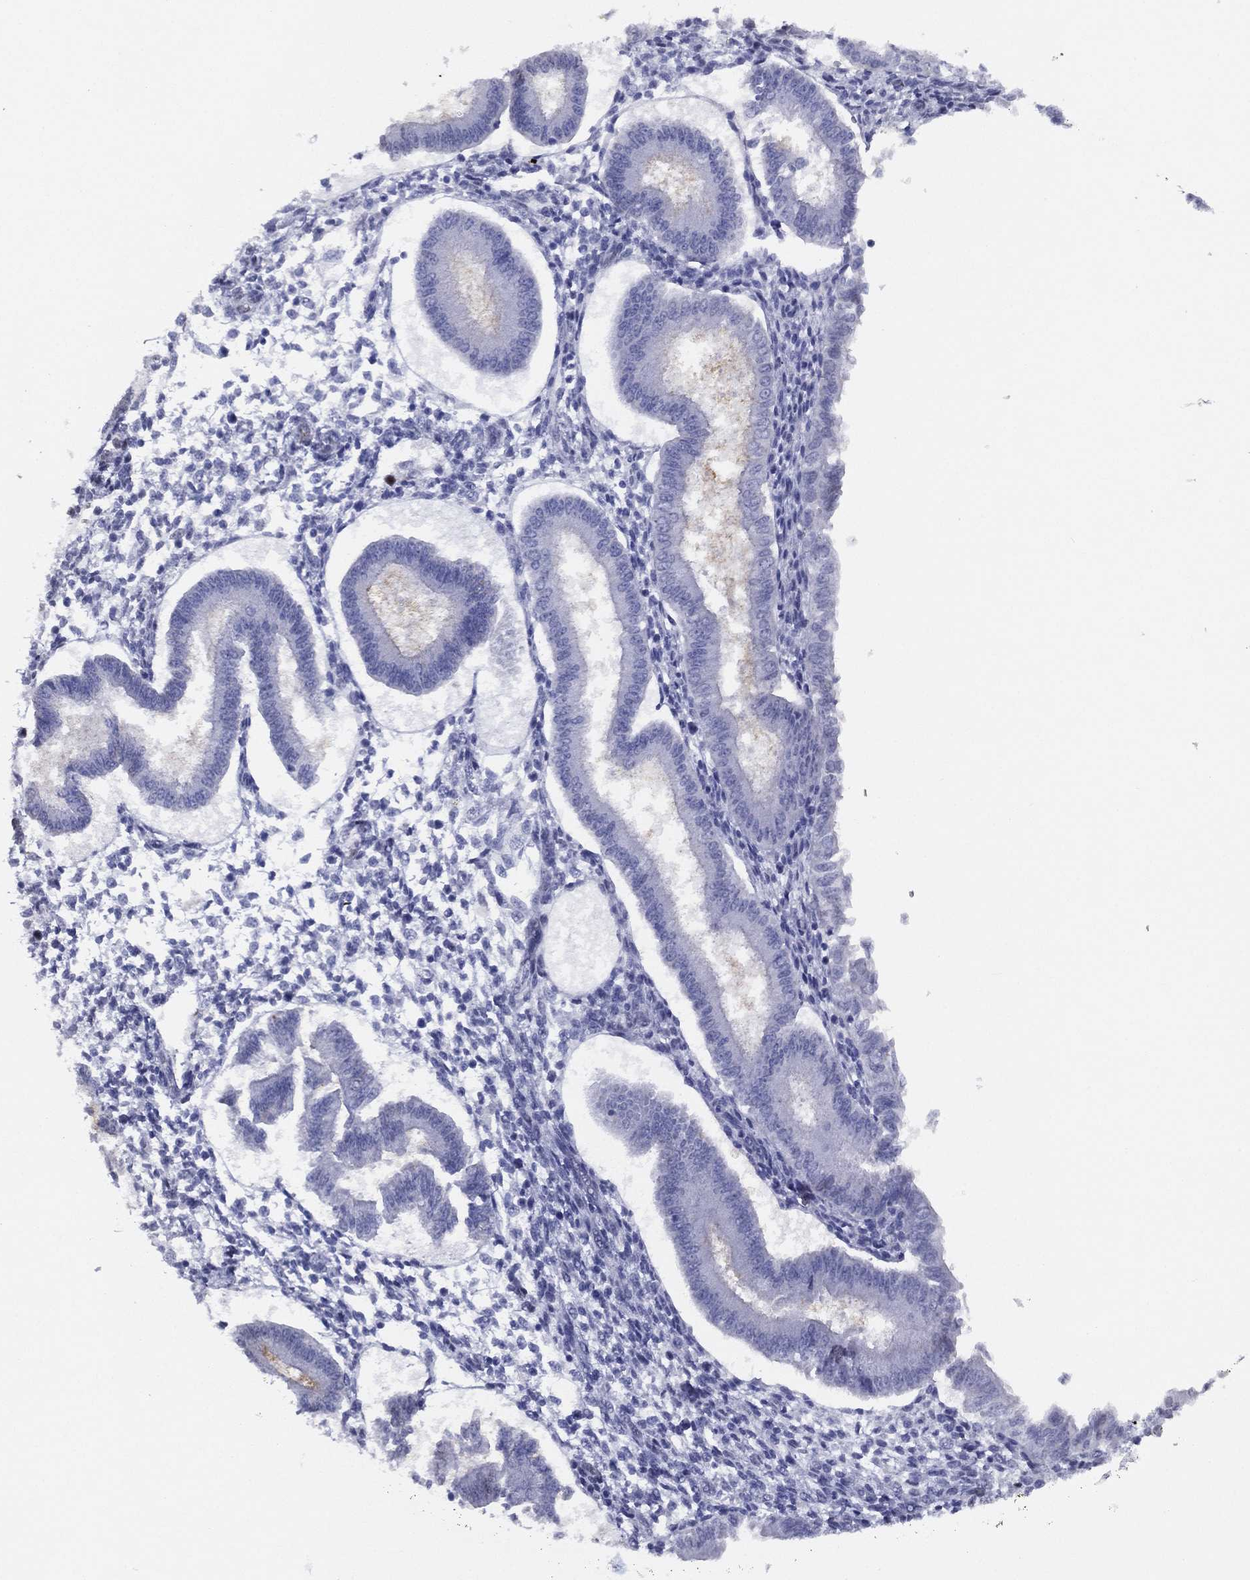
{"staining": {"intensity": "negative", "quantity": "none", "location": "none"}, "tissue": "endometrium", "cell_type": "Cells in endometrial stroma", "image_type": "normal", "snomed": [{"axis": "morphology", "description": "Normal tissue, NOS"}, {"axis": "topography", "description": "Endometrium"}], "caption": "The image shows no staining of cells in endometrial stroma in normal endometrium. (Brightfield microscopy of DAB immunohistochemistry at high magnification).", "gene": "MAS1", "patient": {"sex": "female", "age": 43}}